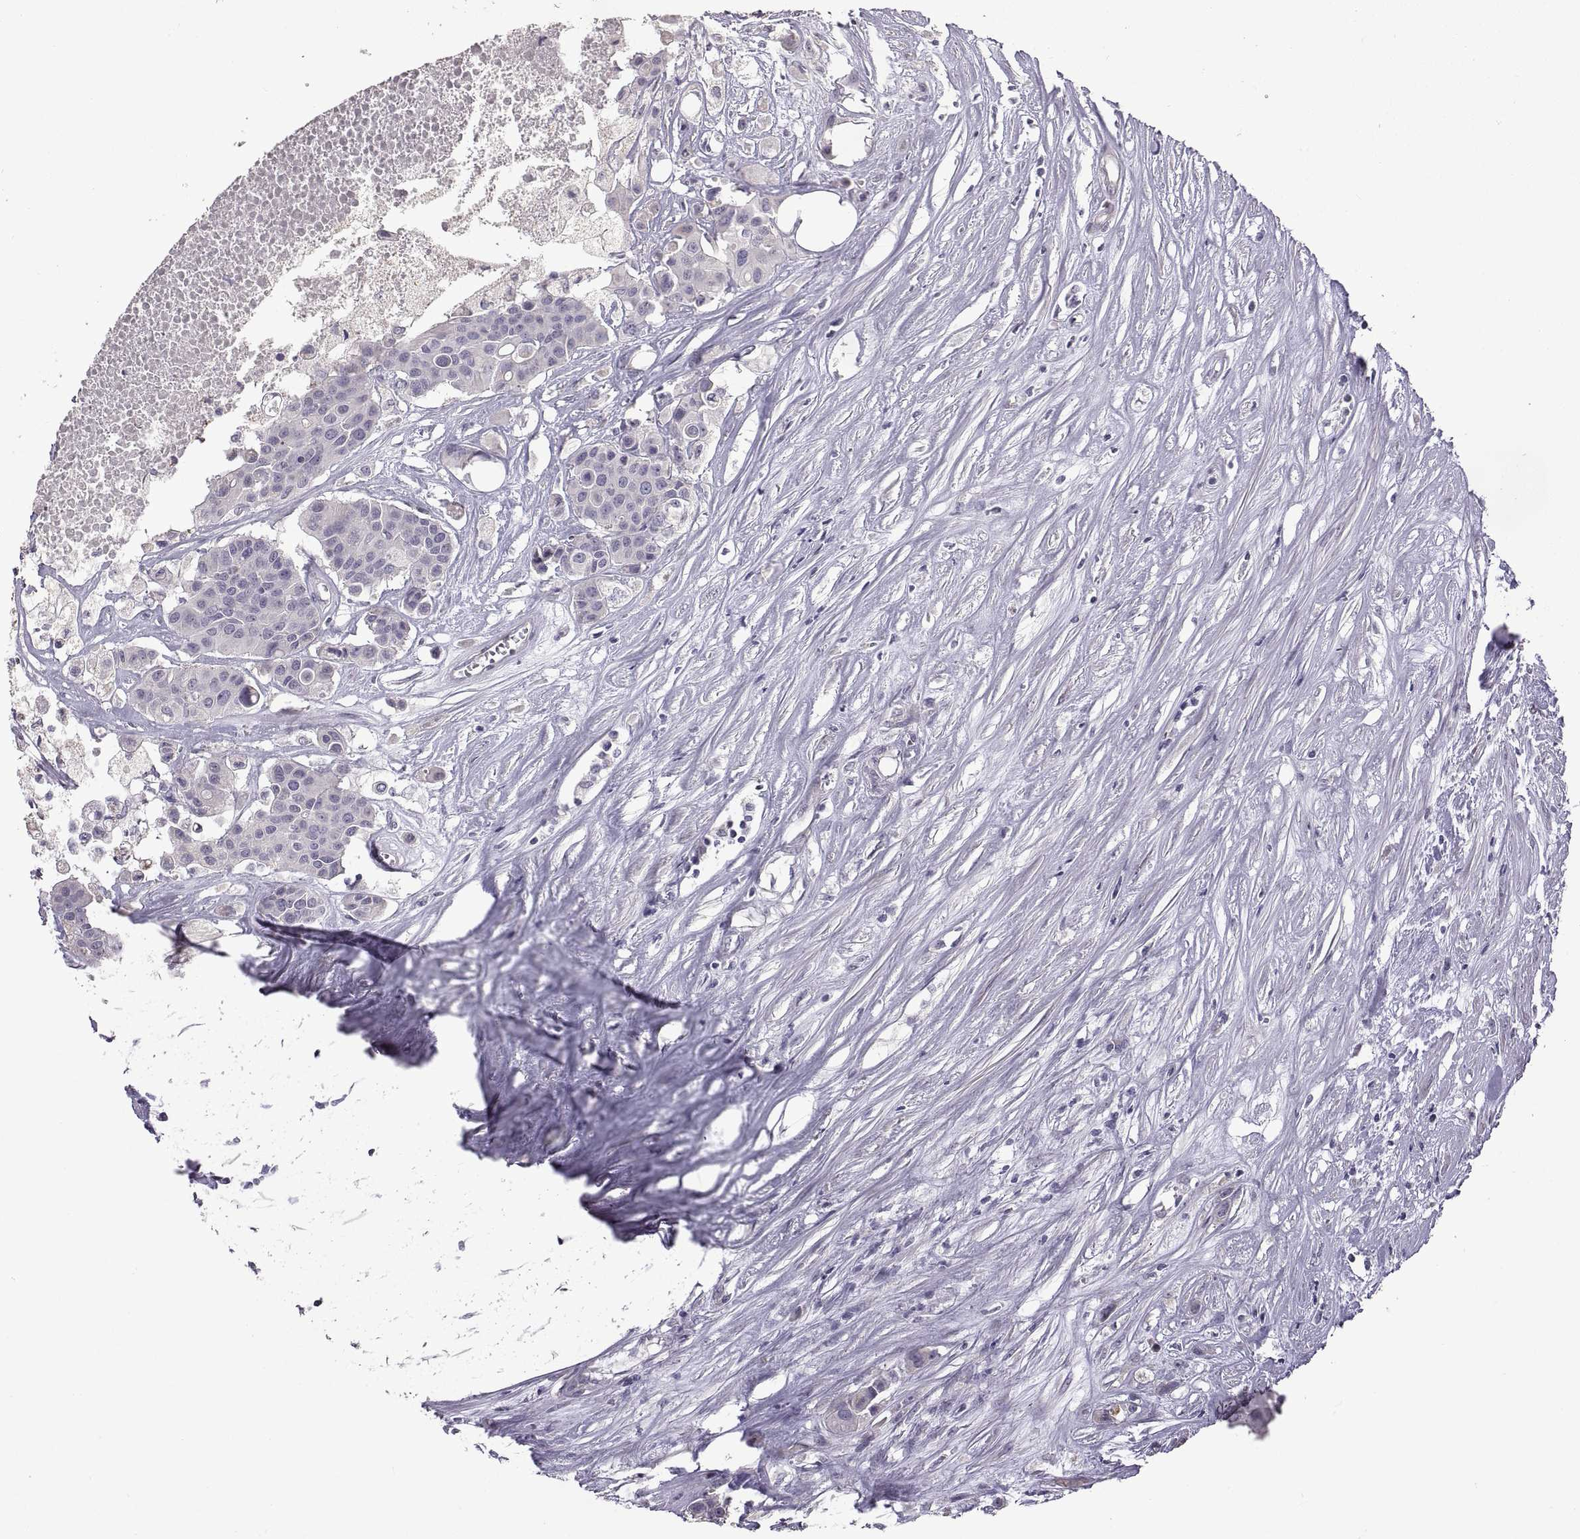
{"staining": {"intensity": "negative", "quantity": "none", "location": "none"}, "tissue": "carcinoid", "cell_type": "Tumor cells", "image_type": "cancer", "snomed": [{"axis": "morphology", "description": "Carcinoid, malignant, NOS"}, {"axis": "topography", "description": "Colon"}], "caption": "High power microscopy micrograph of an immunohistochemistry photomicrograph of carcinoid, revealing no significant positivity in tumor cells.", "gene": "DEFB136", "patient": {"sex": "male", "age": 81}}